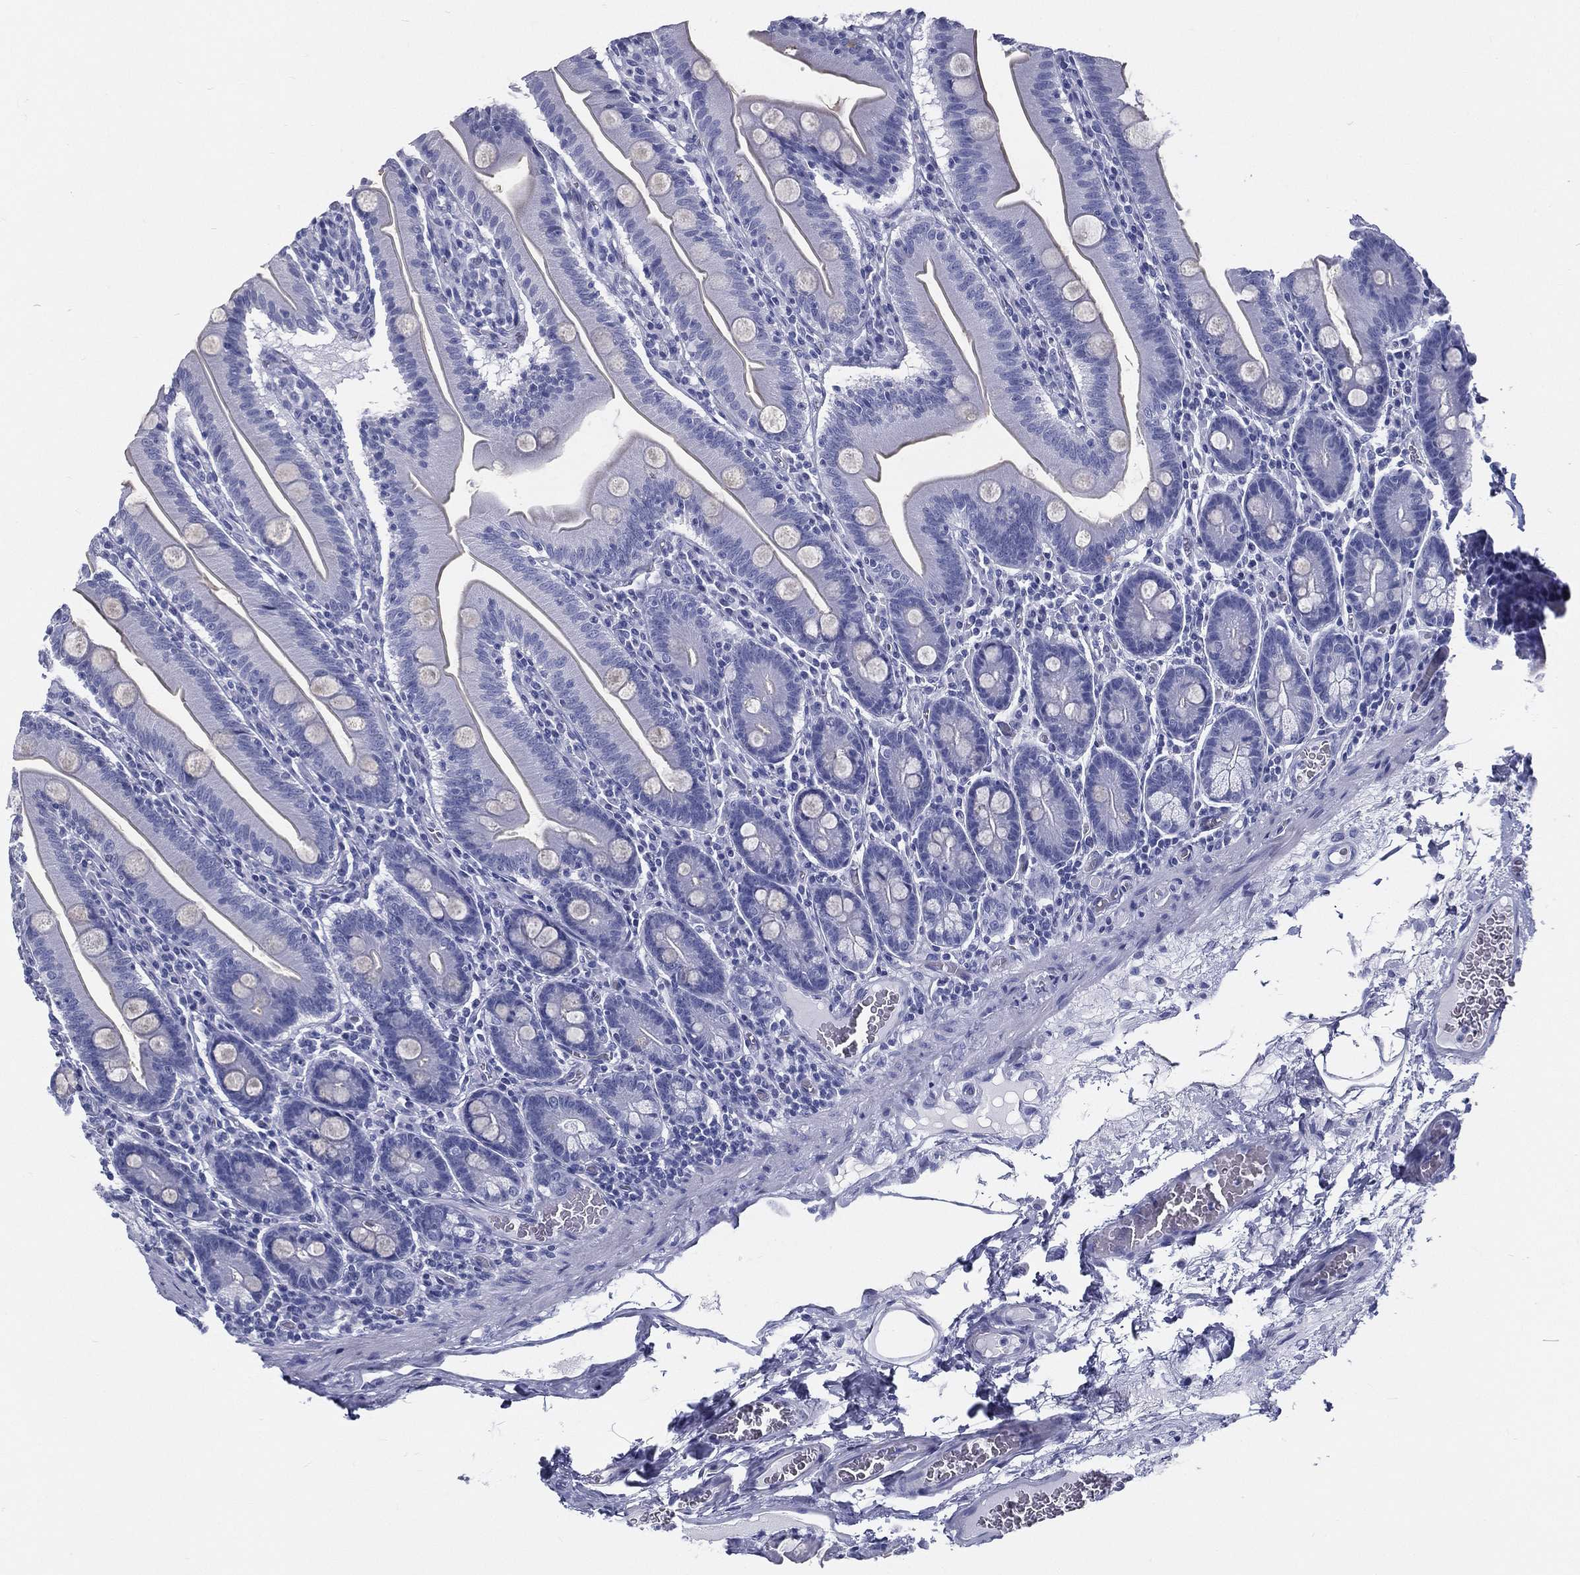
{"staining": {"intensity": "negative", "quantity": "none", "location": "none"}, "tissue": "small intestine", "cell_type": "Glandular cells", "image_type": "normal", "snomed": [{"axis": "morphology", "description": "Normal tissue, NOS"}, {"axis": "topography", "description": "Small intestine"}], "caption": "Immunohistochemical staining of unremarkable small intestine exhibits no significant expression in glandular cells. Brightfield microscopy of immunohistochemistry stained with DAB (brown) and hematoxylin (blue), captured at high magnification.", "gene": "RSPH4A", "patient": {"sex": "male", "age": 37}}